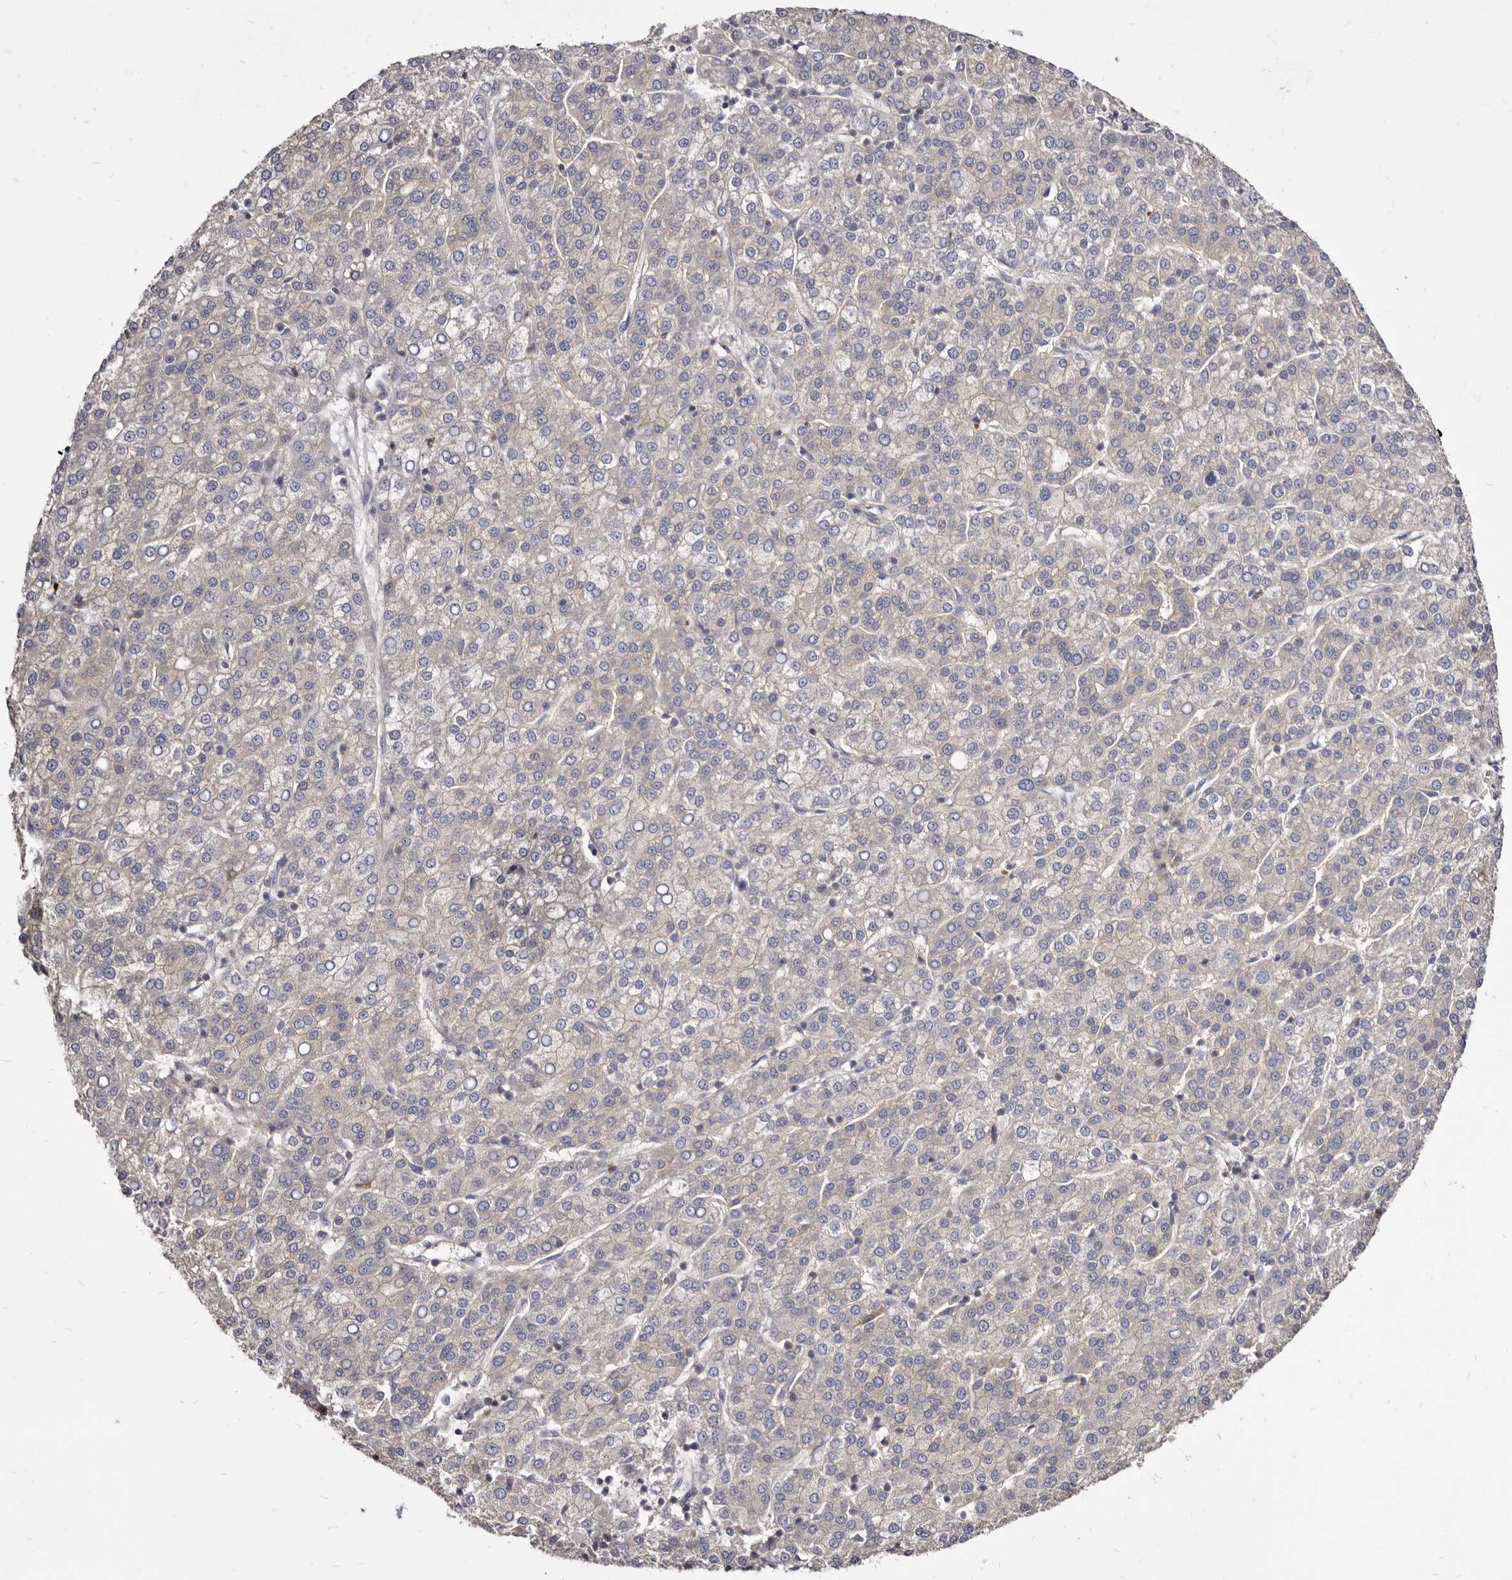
{"staining": {"intensity": "negative", "quantity": "none", "location": "none"}, "tissue": "liver cancer", "cell_type": "Tumor cells", "image_type": "cancer", "snomed": [{"axis": "morphology", "description": "Carcinoma, Hepatocellular, NOS"}, {"axis": "topography", "description": "Liver"}], "caption": "Liver cancer (hepatocellular carcinoma) was stained to show a protein in brown. There is no significant positivity in tumor cells.", "gene": "FAS", "patient": {"sex": "female", "age": 58}}